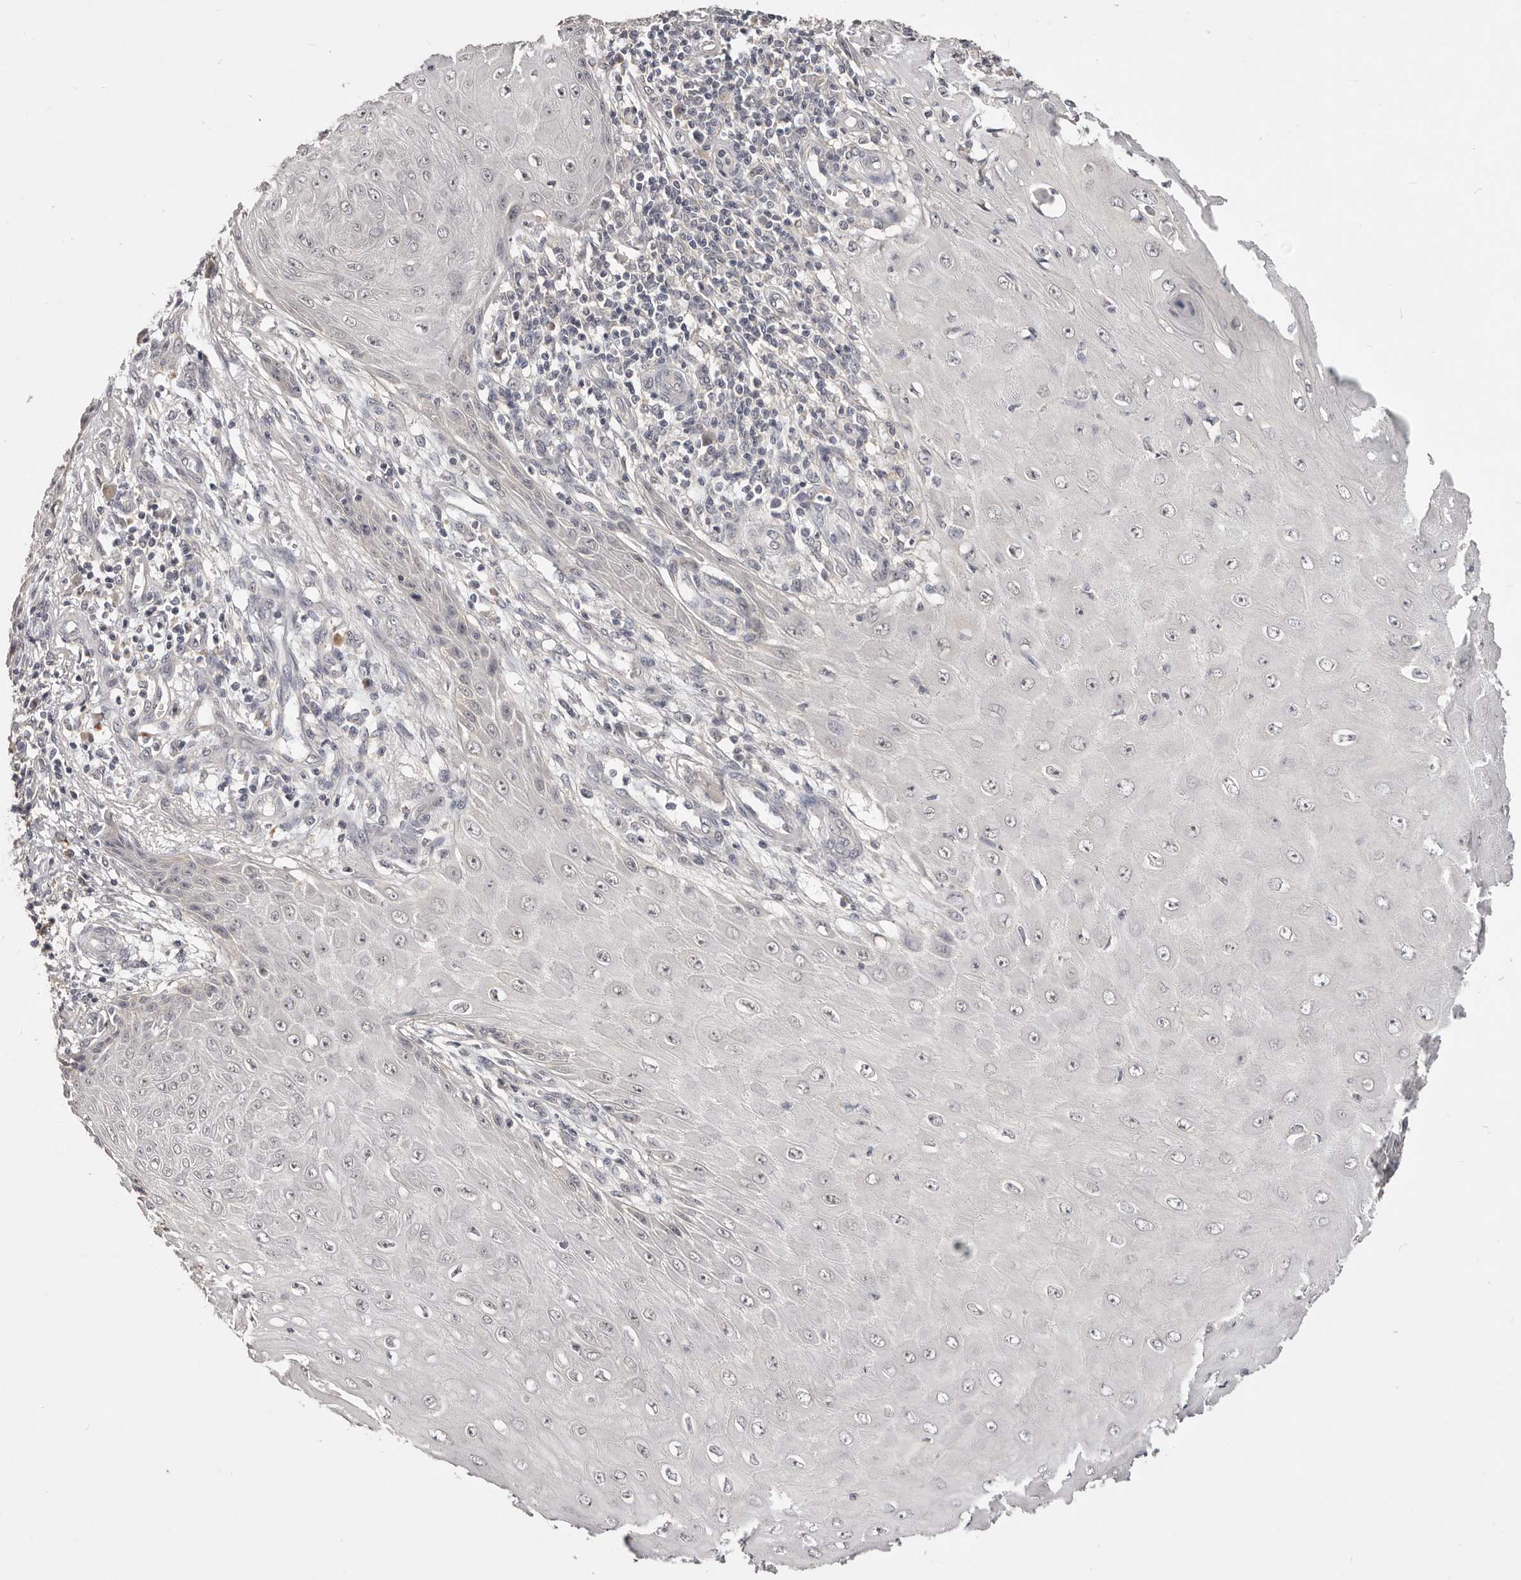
{"staining": {"intensity": "negative", "quantity": "none", "location": "none"}, "tissue": "skin cancer", "cell_type": "Tumor cells", "image_type": "cancer", "snomed": [{"axis": "morphology", "description": "Squamous cell carcinoma, NOS"}, {"axis": "topography", "description": "Skin"}], "caption": "Immunohistochemistry photomicrograph of skin cancer (squamous cell carcinoma) stained for a protein (brown), which displays no positivity in tumor cells.", "gene": "TSPAN13", "patient": {"sex": "female", "age": 73}}